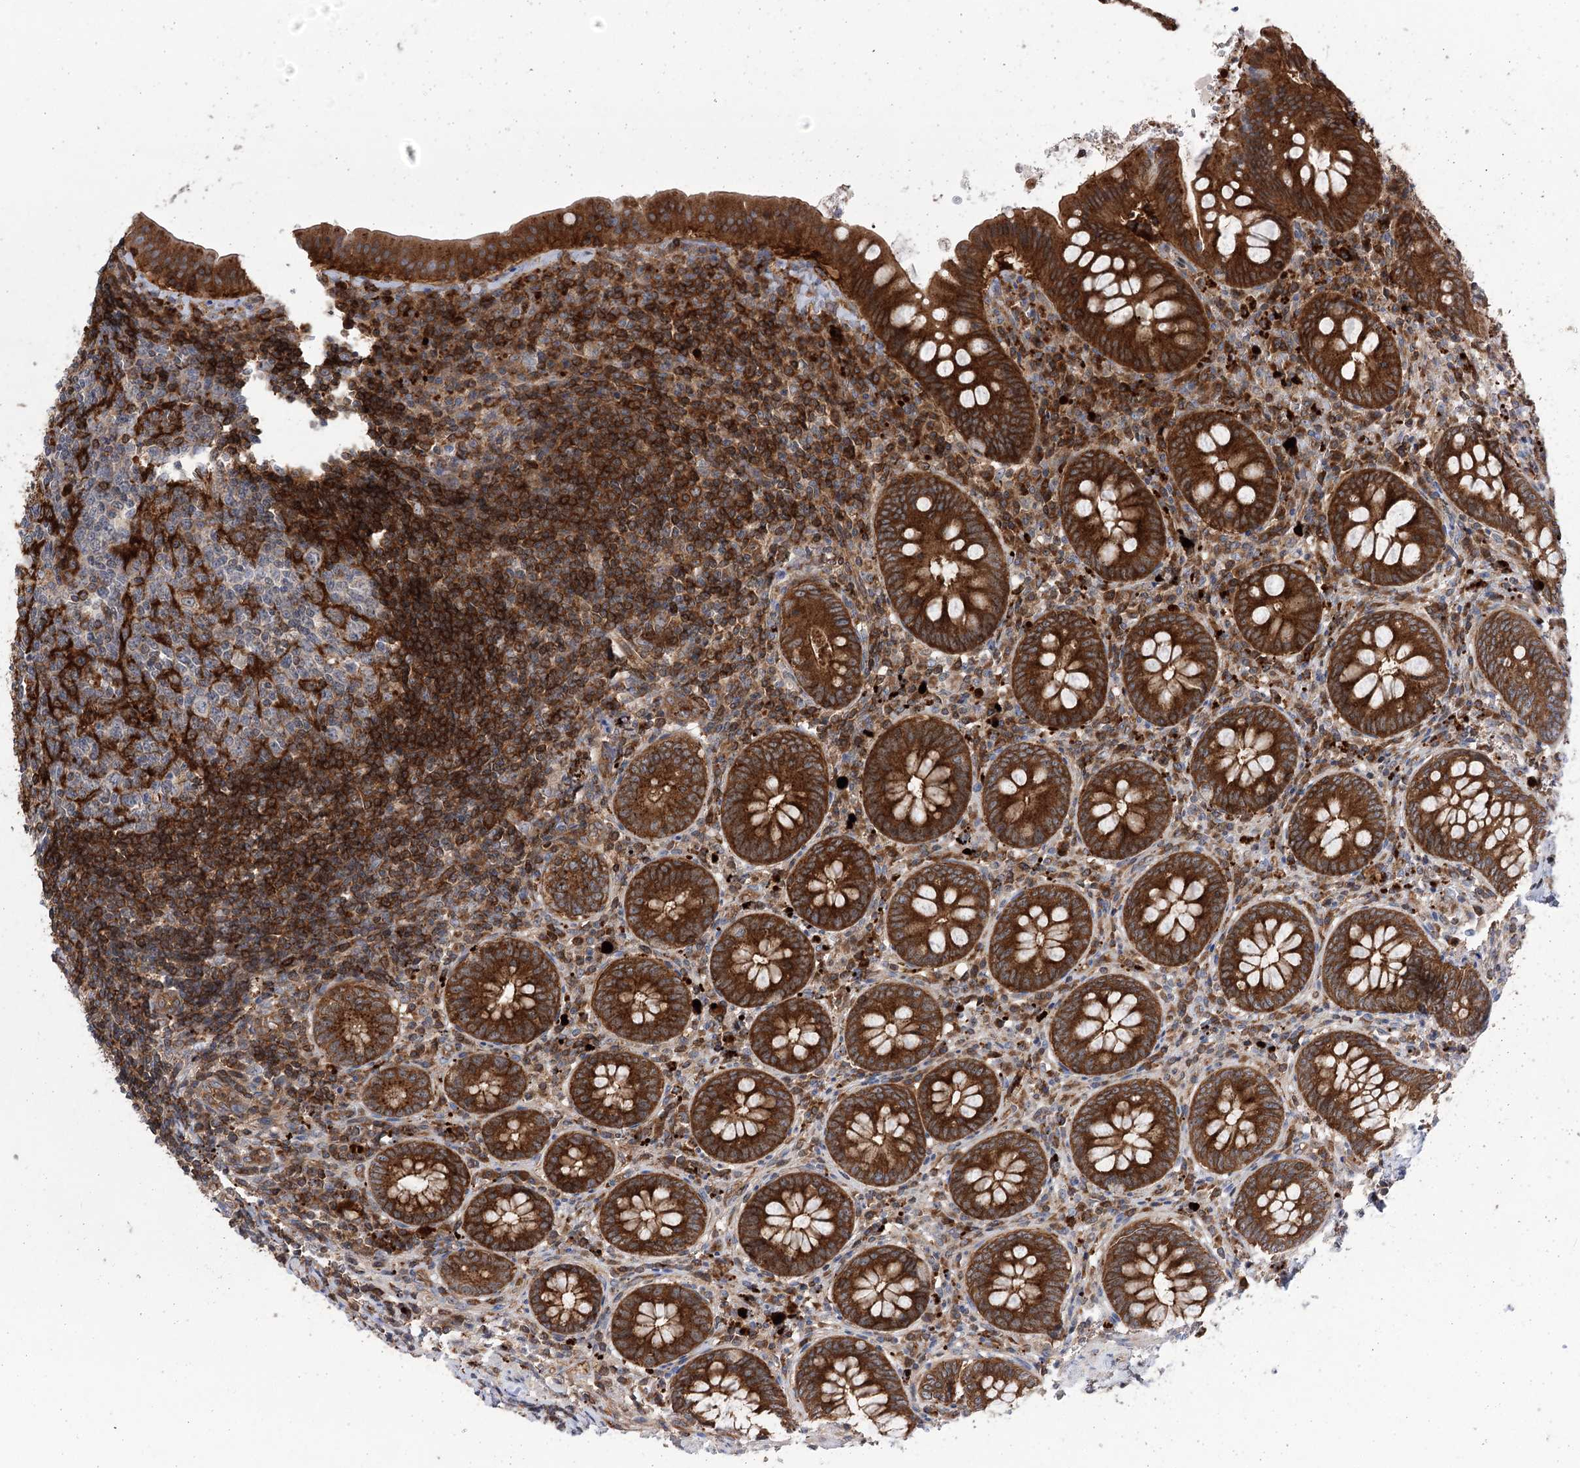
{"staining": {"intensity": "strong", "quantity": ">75%", "location": "cytoplasmic/membranous"}, "tissue": "appendix", "cell_type": "Glandular cells", "image_type": "normal", "snomed": [{"axis": "morphology", "description": "Normal tissue, NOS"}, {"axis": "topography", "description": "Appendix"}], "caption": "Brown immunohistochemical staining in normal appendix reveals strong cytoplasmic/membranous staining in about >75% of glandular cells. The staining was performed using DAB (3,3'-diaminobenzidine) to visualize the protein expression in brown, while the nuclei were stained in blue with hematoxylin (Magnification: 20x).", "gene": "VPS37B", "patient": {"sex": "female", "age": 54}}